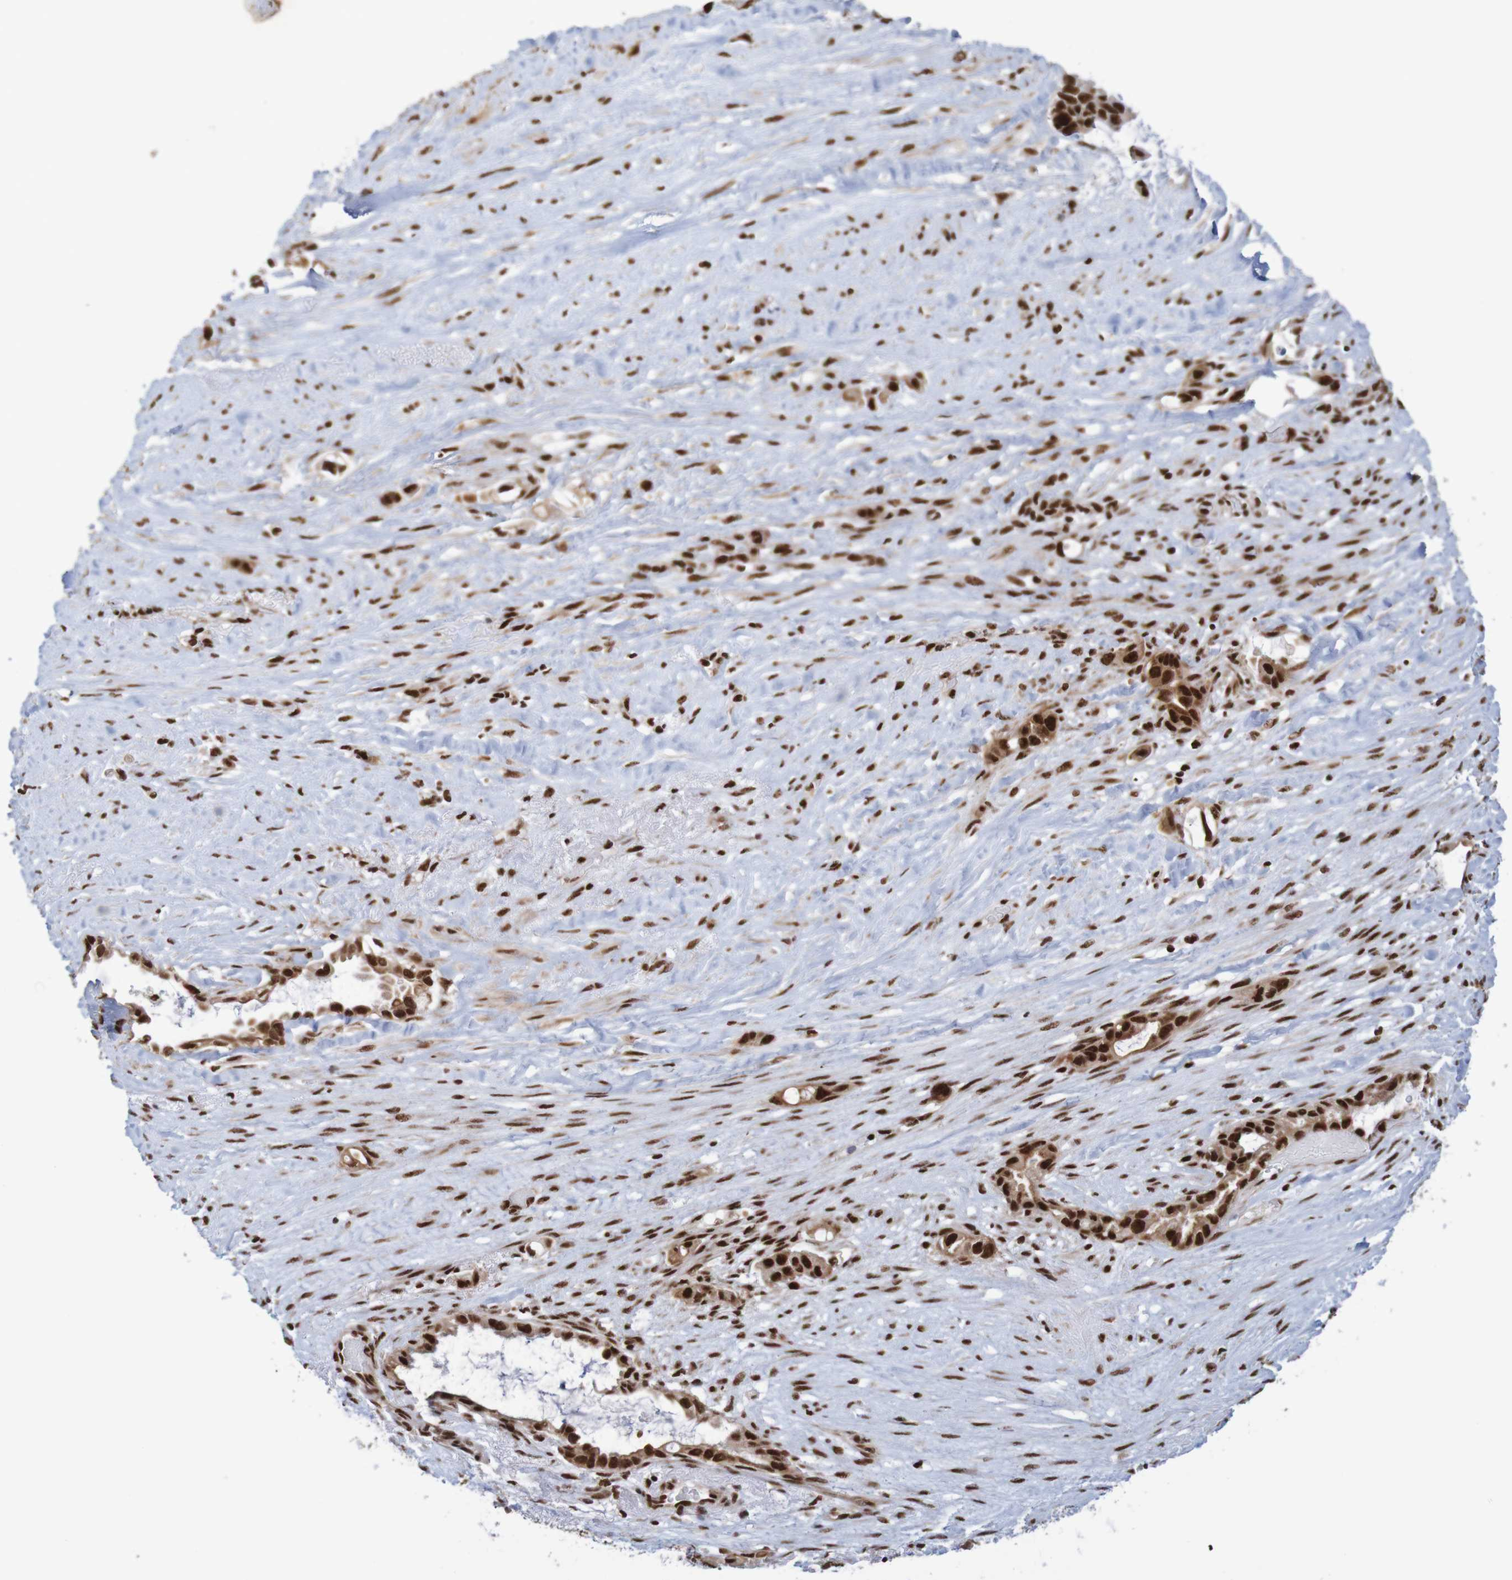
{"staining": {"intensity": "strong", "quantity": ">75%", "location": "nuclear"}, "tissue": "liver cancer", "cell_type": "Tumor cells", "image_type": "cancer", "snomed": [{"axis": "morphology", "description": "Cholangiocarcinoma"}, {"axis": "topography", "description": "Liver"}], "caption": "DAB immunohistochemical staining of liver cancer exhibits strong nuclear protein expression in approximately >75% of tumor cells. (DAB = brown stain, brightfield microscopy at high magnification).", "gene": "THRAP3", "patient": {"sex": "female", "age": 65}}